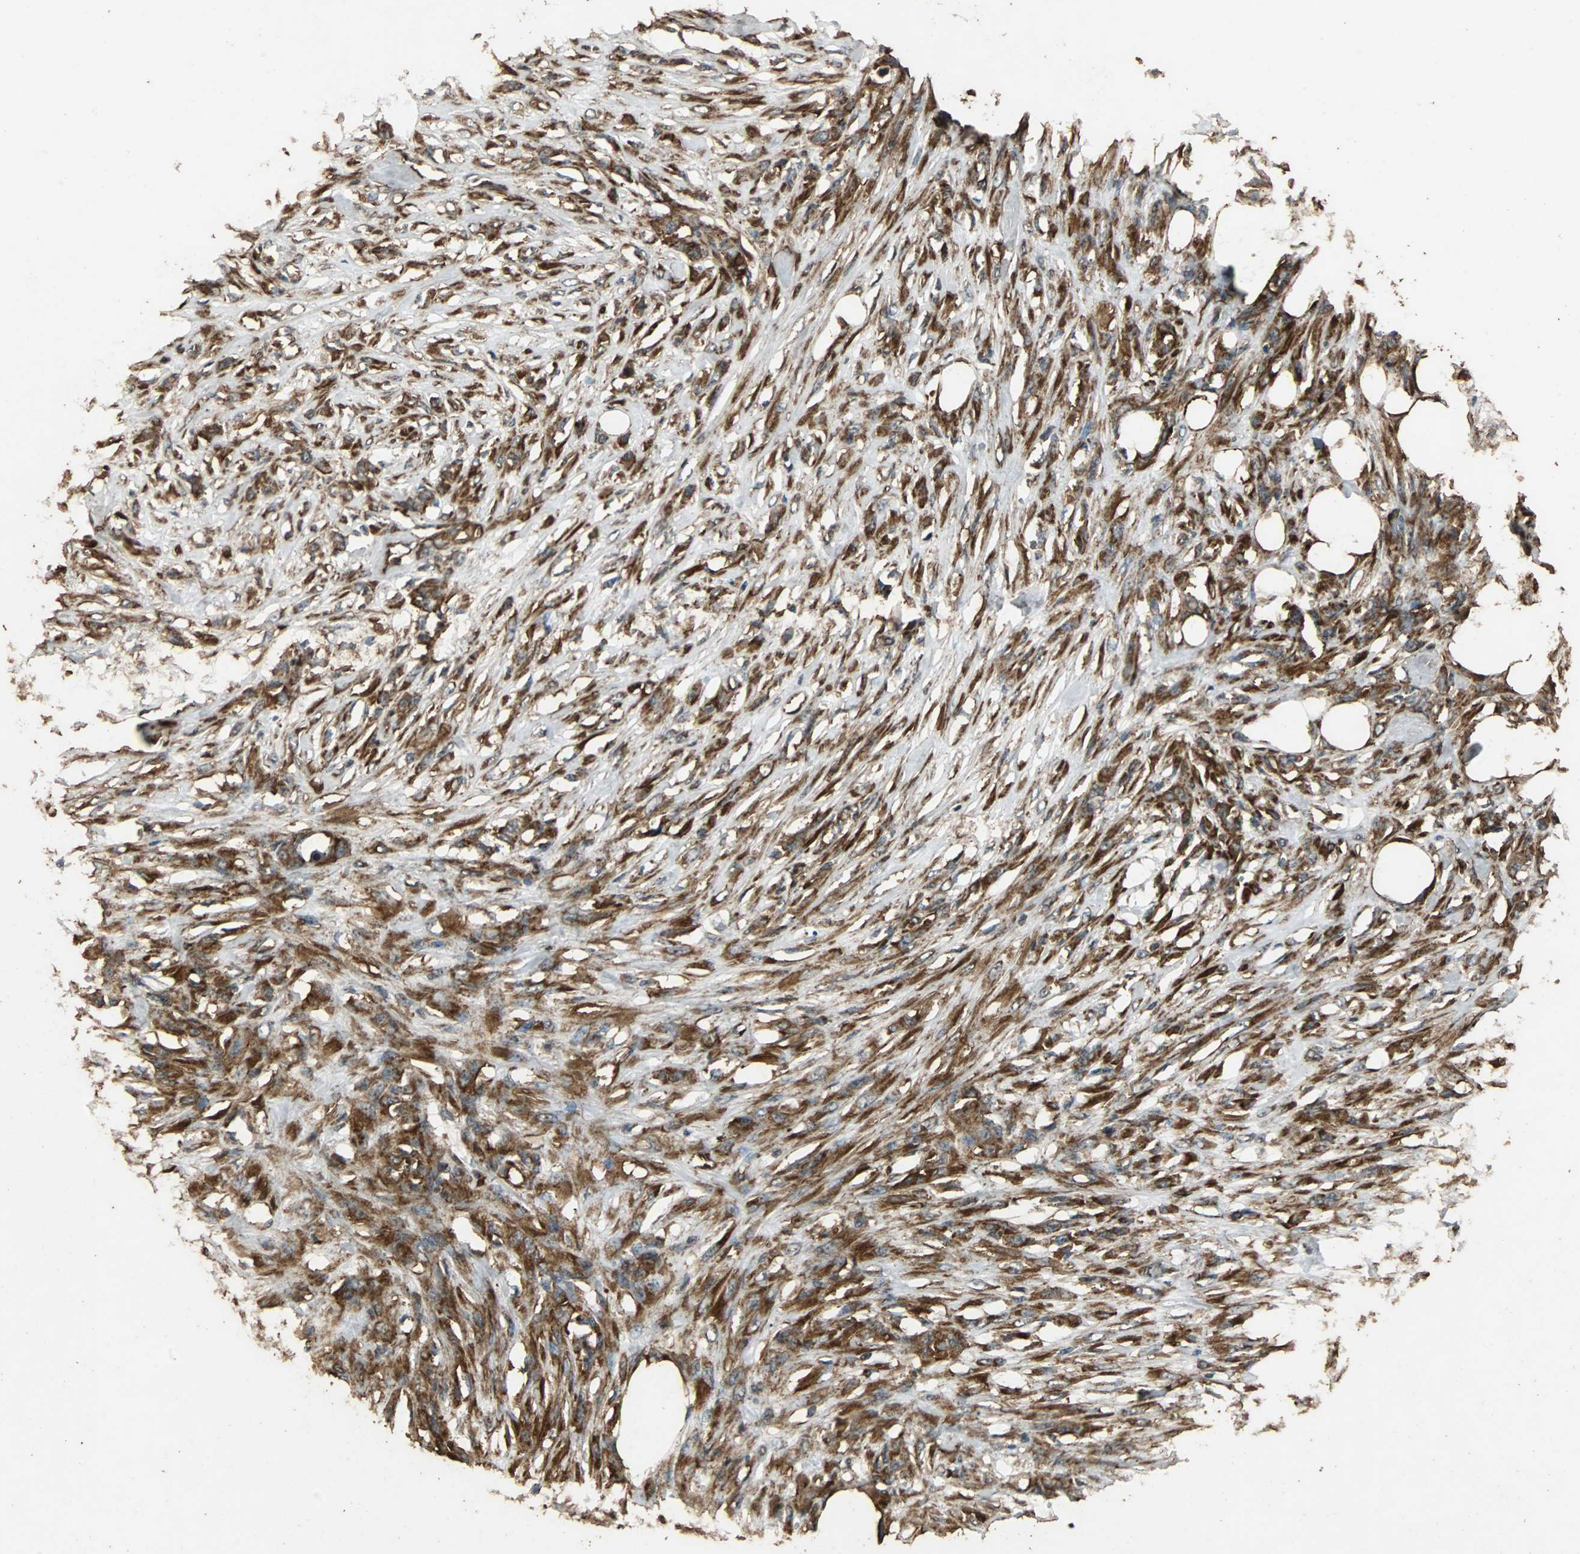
{"staining": {"intensity": "strong", "quantity": ">75%", "location": "cytoplasmic/membranous"}, "tissue": "skin cancer", "cell_type": "Tumor cells", "image_type": "cancer", "snomed": [{"axis": "morphology", "description": "Normal tissue, NOS"}, {"axis": "morphology", "description": "Squamous cell carcinoma, NOS"}, {"axis": "topography", "description": "Skin"}], "caption": "DAB immunohistochemical staining of human skin cancer (squamous cell carcinoma) reveals strong cytoplasmic/membranous protein positivity in approximately >75% of tumor cells. Immunohistochemistry (ihc) stains the protein in brown and the nuclei are stained blue.", "gene": "NAA10", "patient": {"sex": "female", "age": 59}}